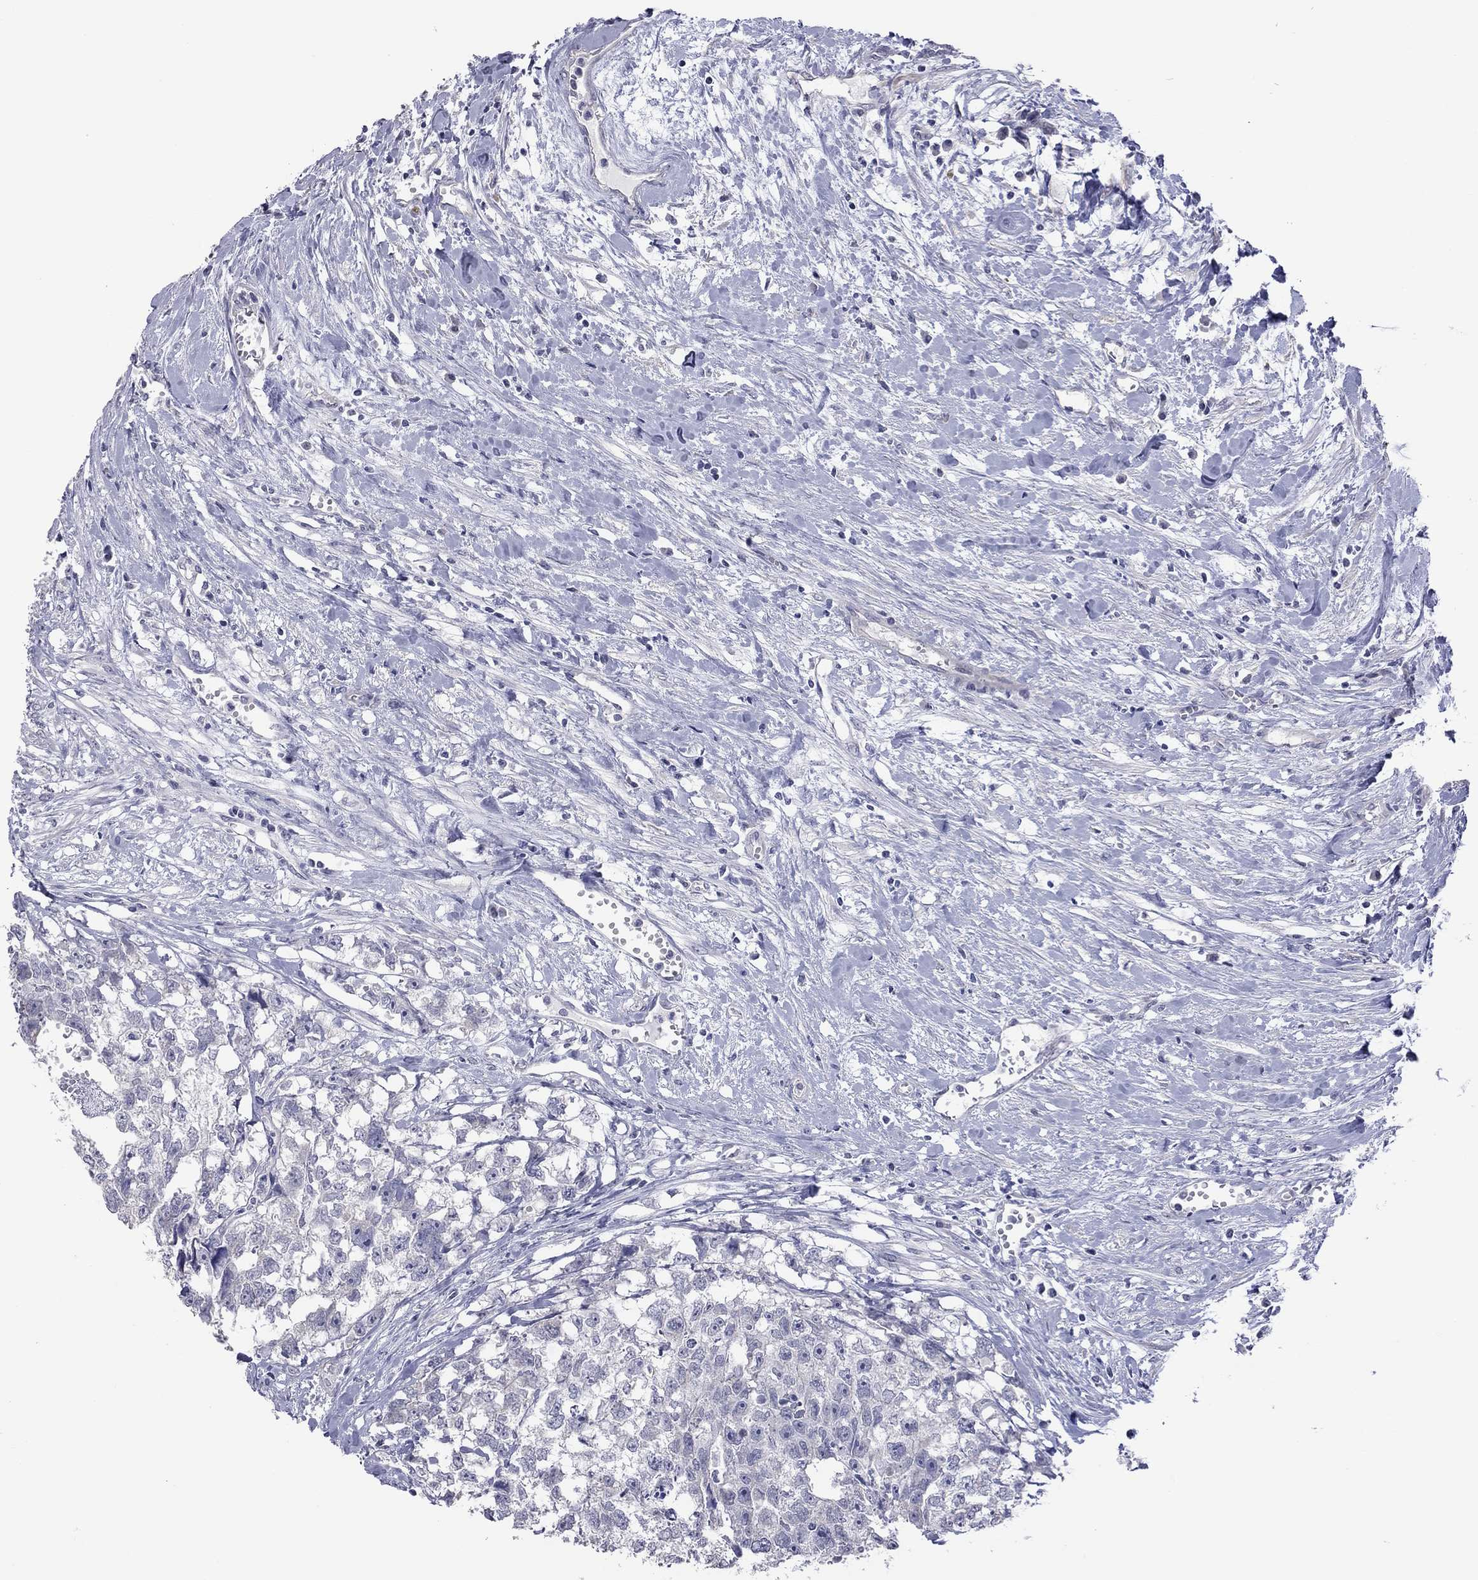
{"staining": {"intensity": "negative", "quantity": "none", "location": "none"}, "tissue": "testis cancer", "cell_type": "Tumor cells", "image_type": "cancer", "snomed": [{"axis": "morphology", "description": "Carcinoma, Embryonal, NOS"}, {"axis": "morphology", "description": "Teratoma, malignant, NOS"}, {"axis": "topography", "description": "Testis"}], "caption": "Tumor cells show no significant positivity in testis cancer.", "gene": "HYLS1", "patient": {"sex": "male", "age": 44}}